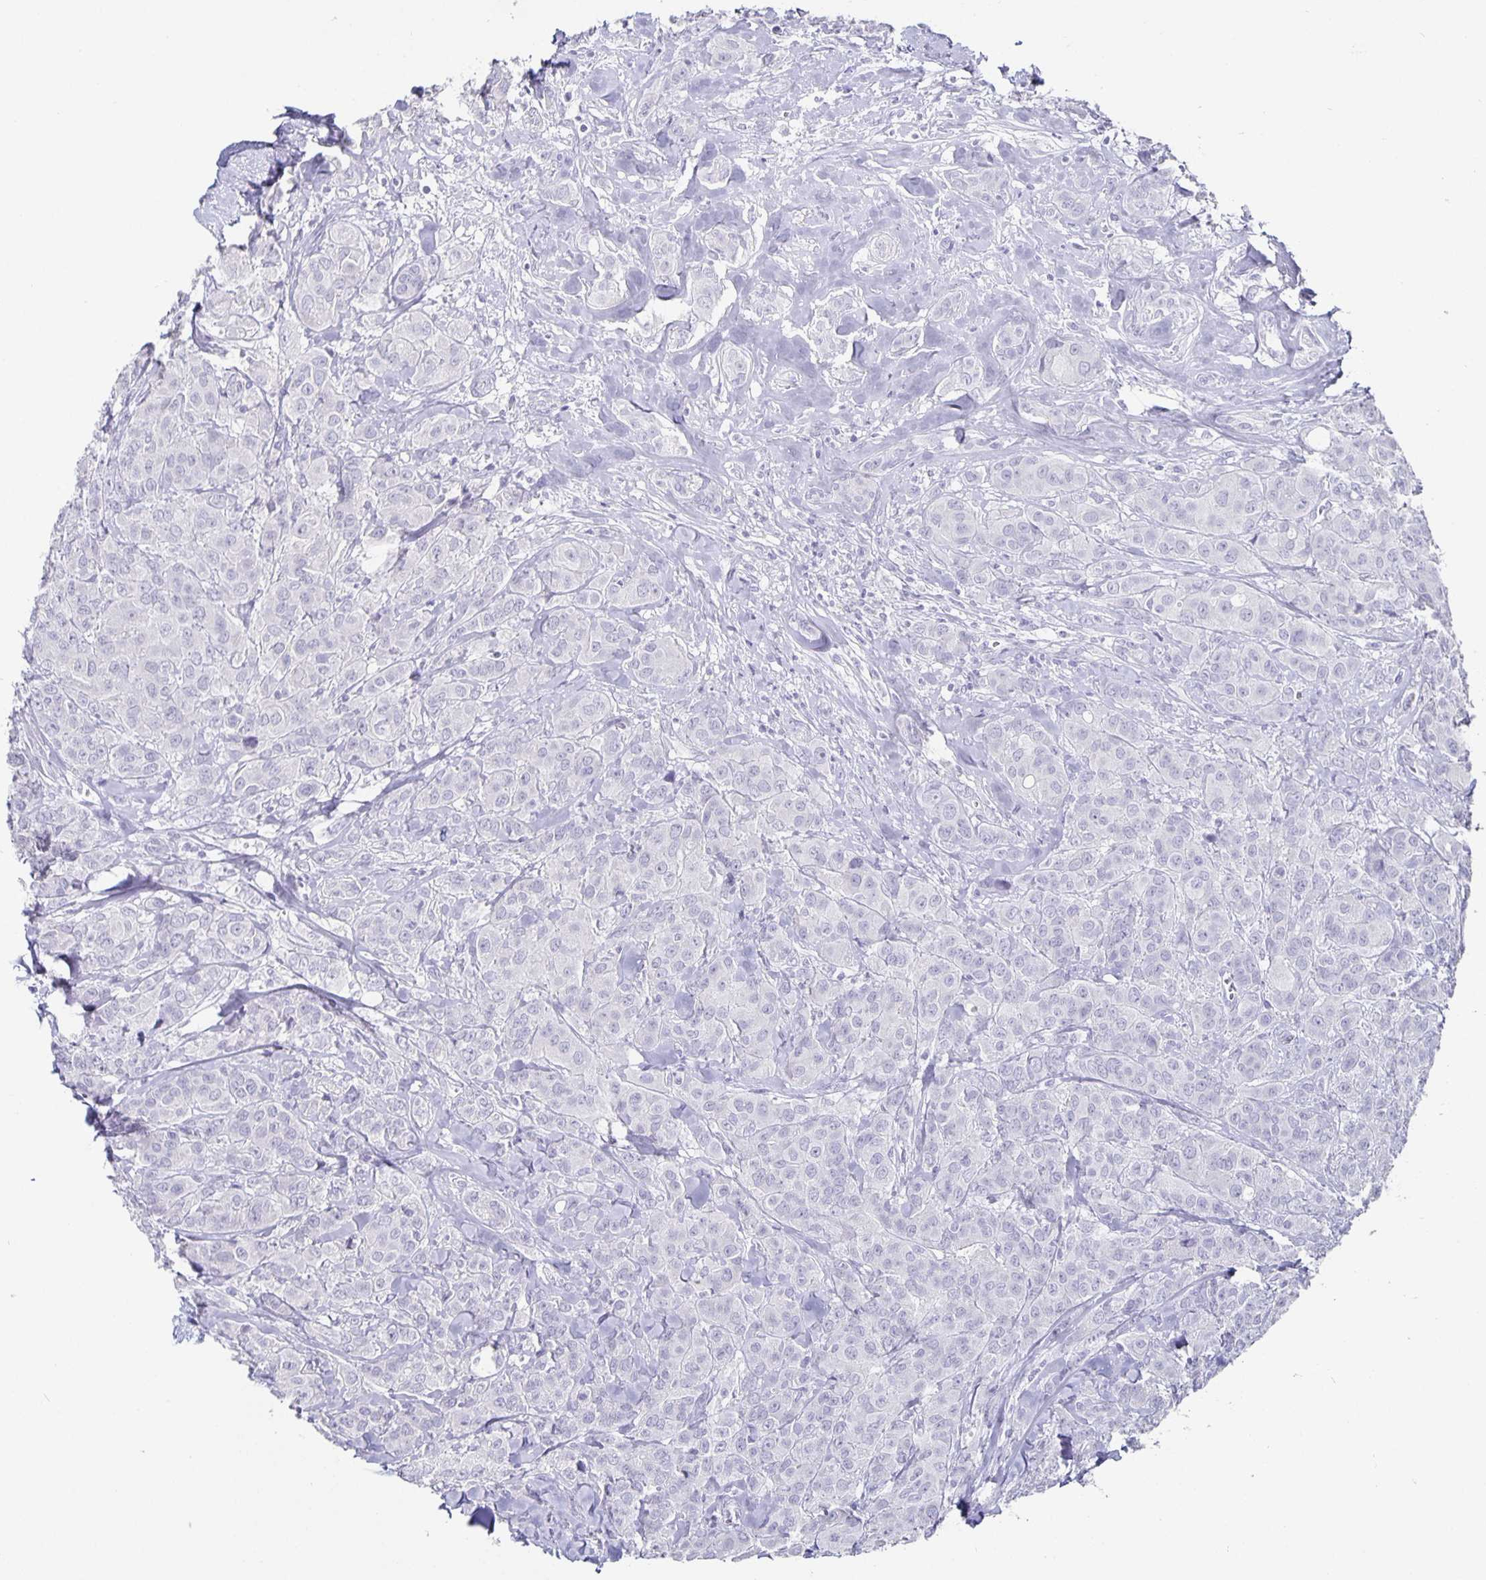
{"staining": {"intensity": "negative", "quantity": "none", "location": "none"}, "tissue": "breast cancer", "cell_type": "Tumor cells", "image_type": "cancer", "snomed": [{"axis": "morphology", "description": "Normal tissue, NOS"}, {"axis": "morphology", "description": "Duct carcinoma"}, {"axis": "topography", "description": "Breast"}], "caption": "IHC micrograph of neoplastic tissue: breast cancer stained with DAB exhibits no significant protein expression in tumor cells. (DAB (3,3'-diaminobenzidine) IHC, high magnification).", "gene": "CHGA", "patient": {"sex": "female", "age": 43}}